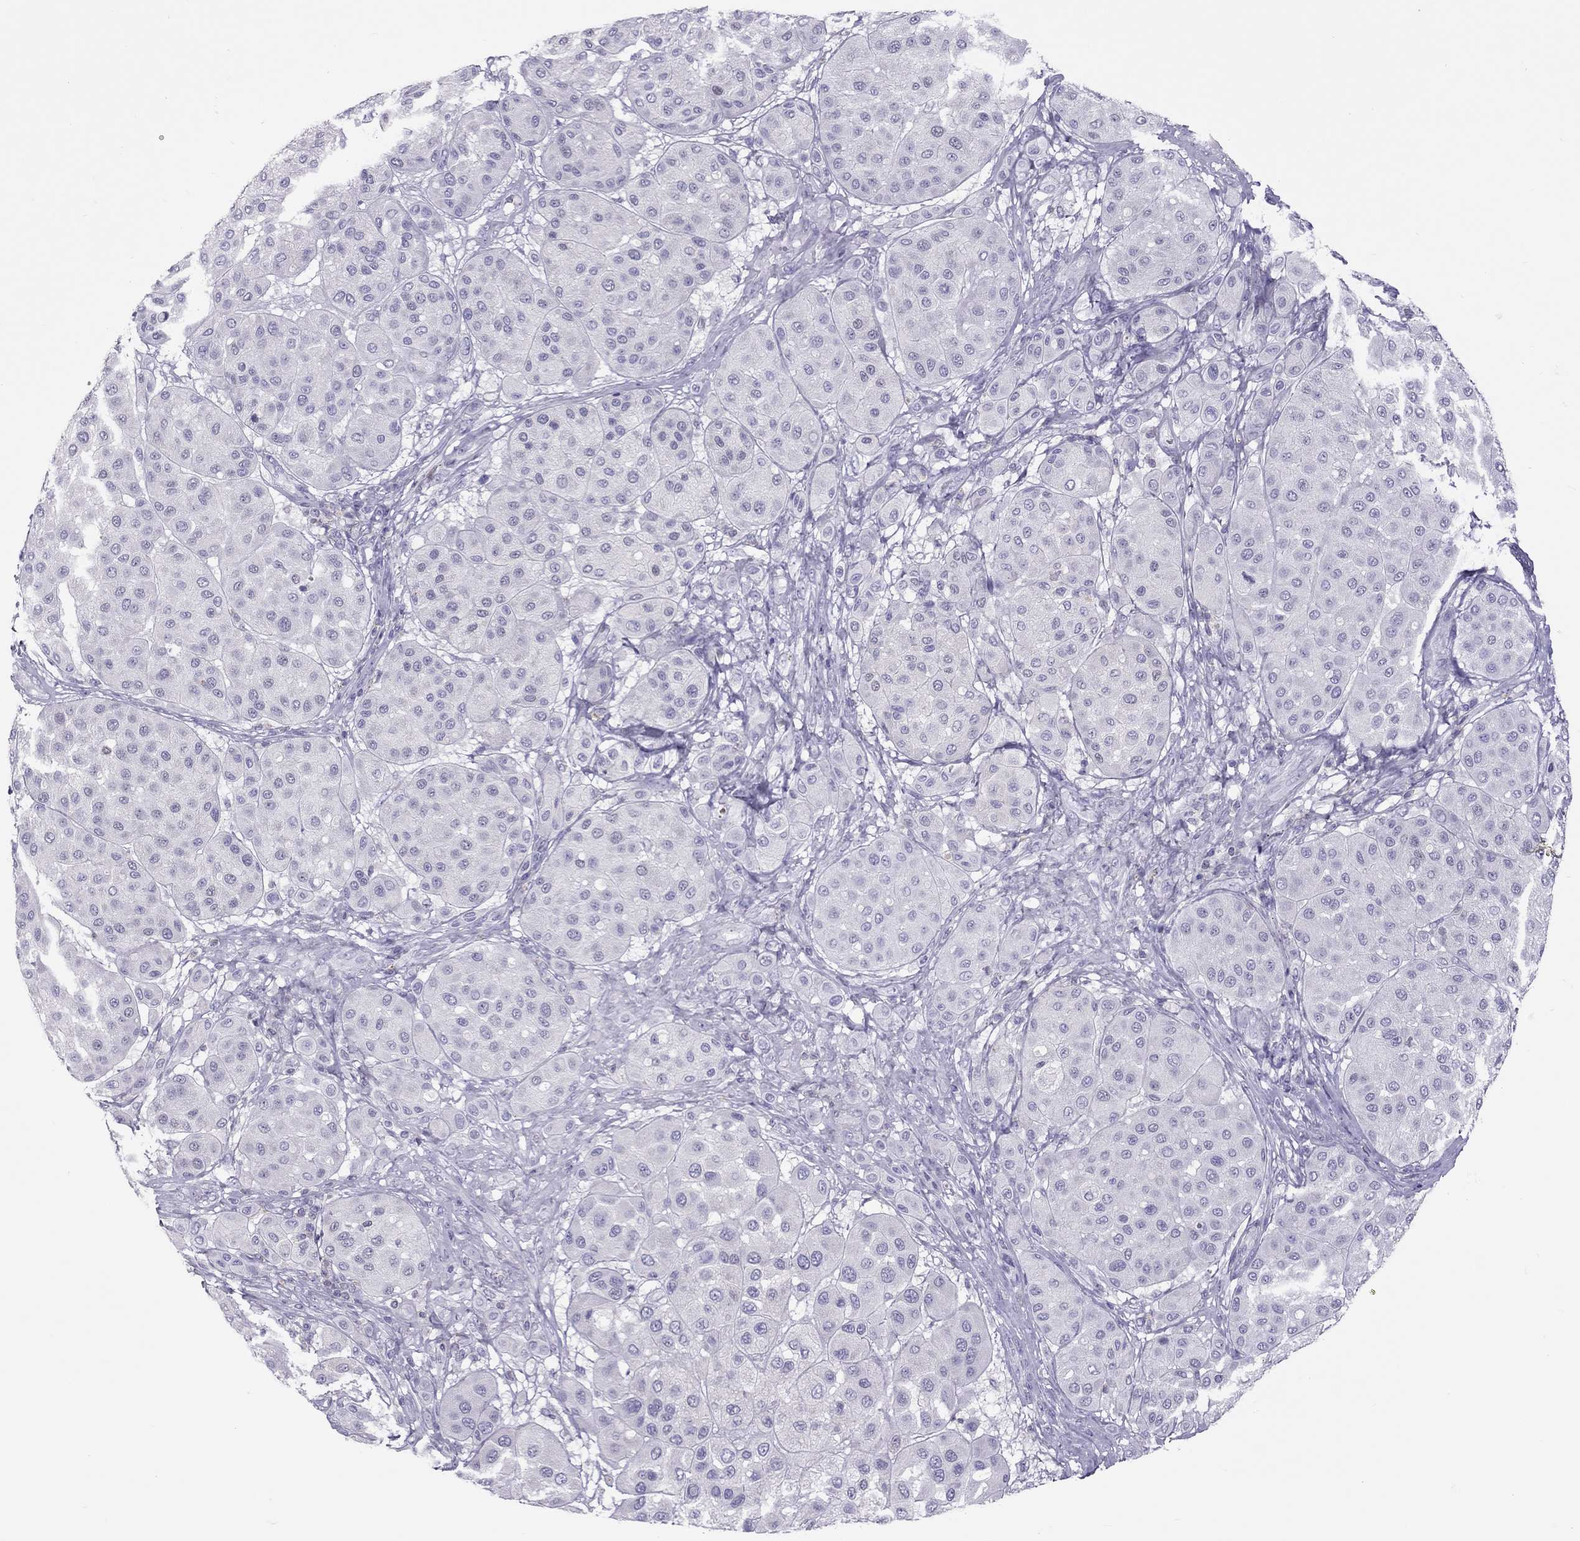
{"staining": {"intensity": "negative", "quantity": "none", "location": "none"}, "tissue": "melanoma", "cell_type": "Tumor cells", "image_type": "cancer", "snomed": [{"axis": "morphology", "description": "Malignant melanoma, Metastatic site"}, {"axis": "topography", "description": "Smooth muscle"}], "caption": "The immunohistochemistry (IHC) photomicrograph has no significant staining in tumor cells of melanoma tissue.", "gene": "STAG3", "patient": {"sex": "male", "age": 41}}